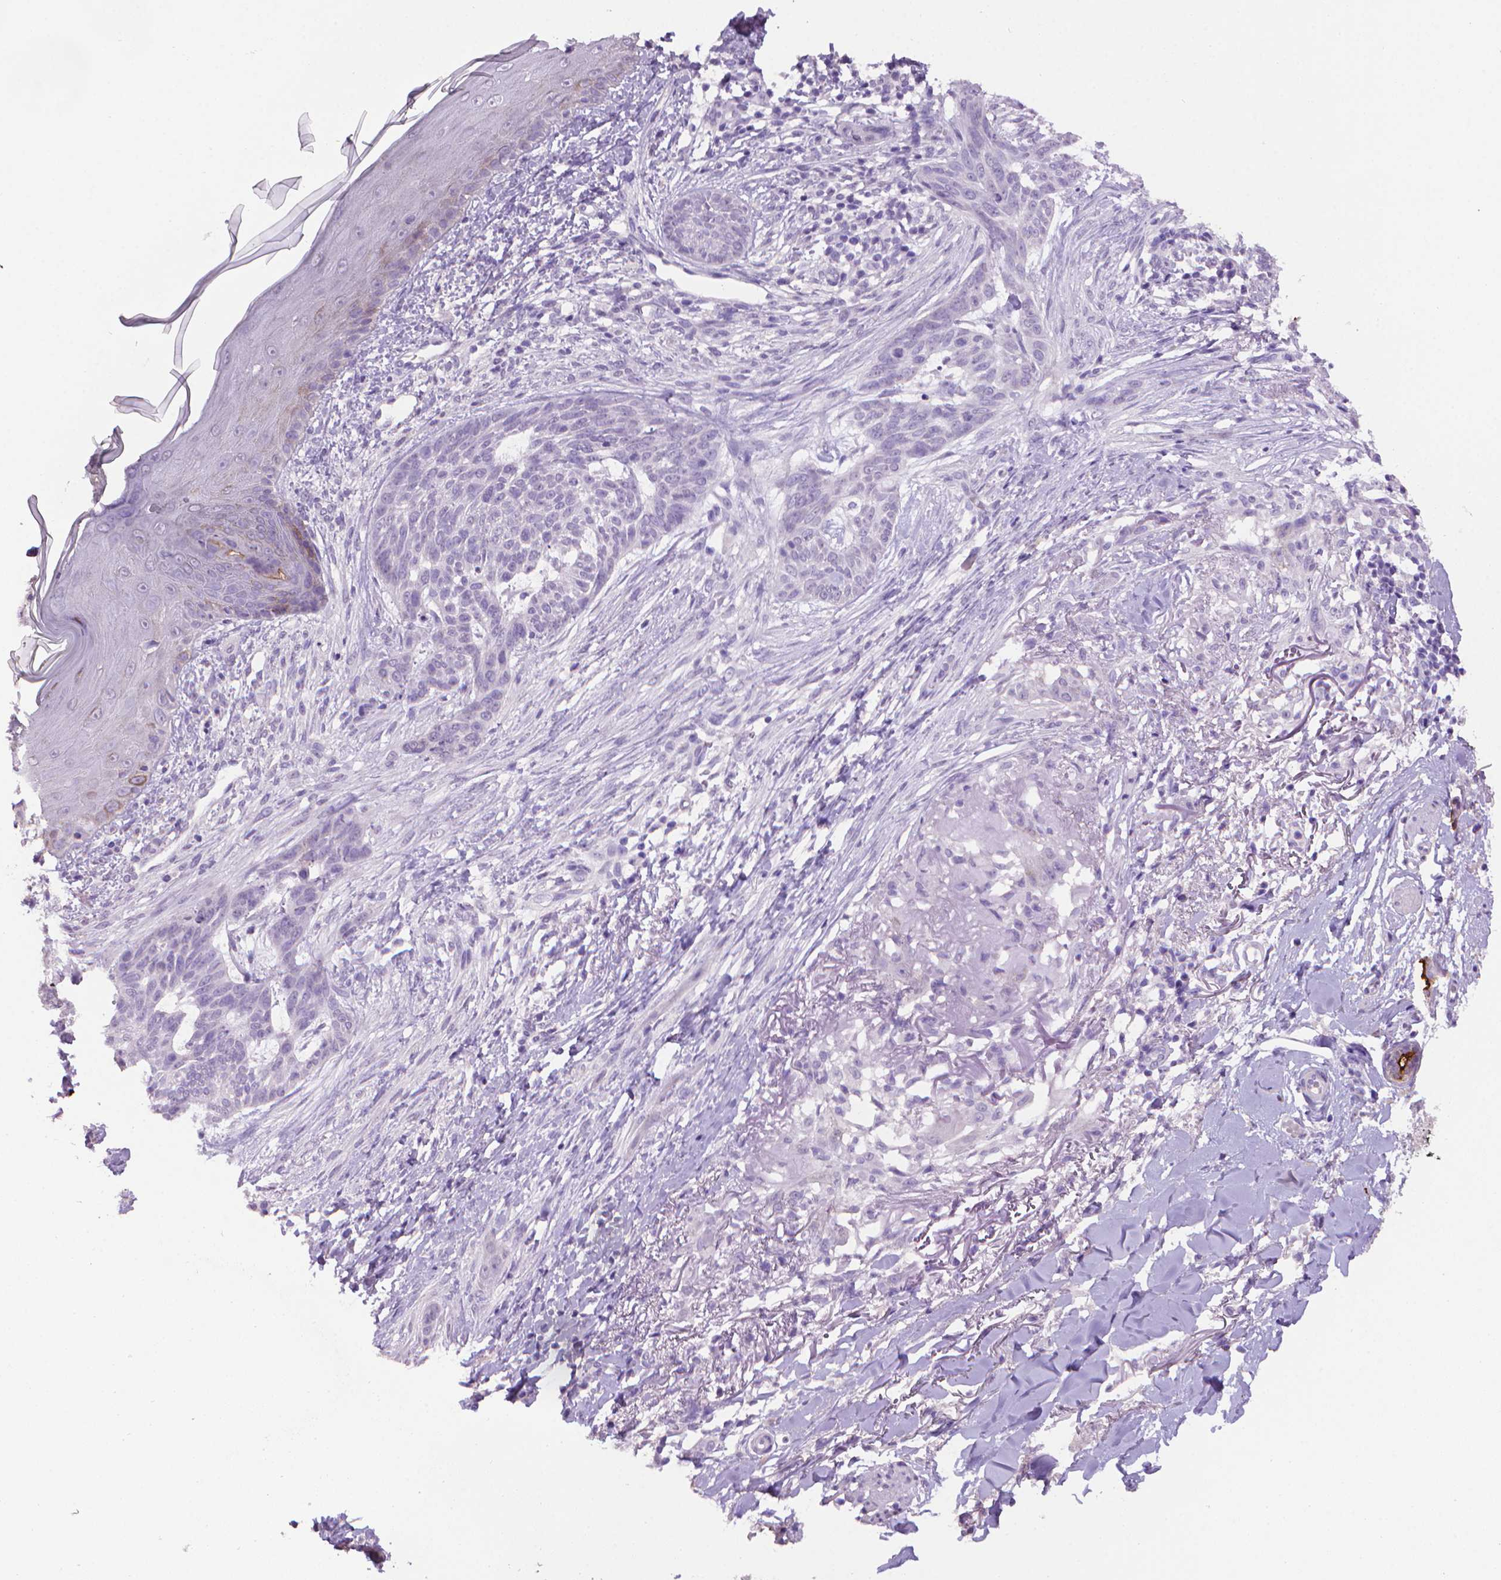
{"staining": {"intensity": "negative", "quantity": "none", "location": "none"}, "tissue": "skin cancer", "cell_type": "Tumor cells", "image_type": "cancer", "snomed": [{"axis": "morphology", "description": "Normal tissue, NOS"}, {"axis": "morphology", "description": "Basal cell carcinoma"}, {"axis": "topography", "description": "Skin"}], "caption": "A histopathology image of human skin basal cell carcinoma is negative for staining in tumor cells. The staining was performed using DAB to visualize the protein expression in brown, while the nuclei were stained in blue with hematoxylin (Magnification: 20x).", "gene": "MUC1", "patient": {"sex": "male", "age": 84}}